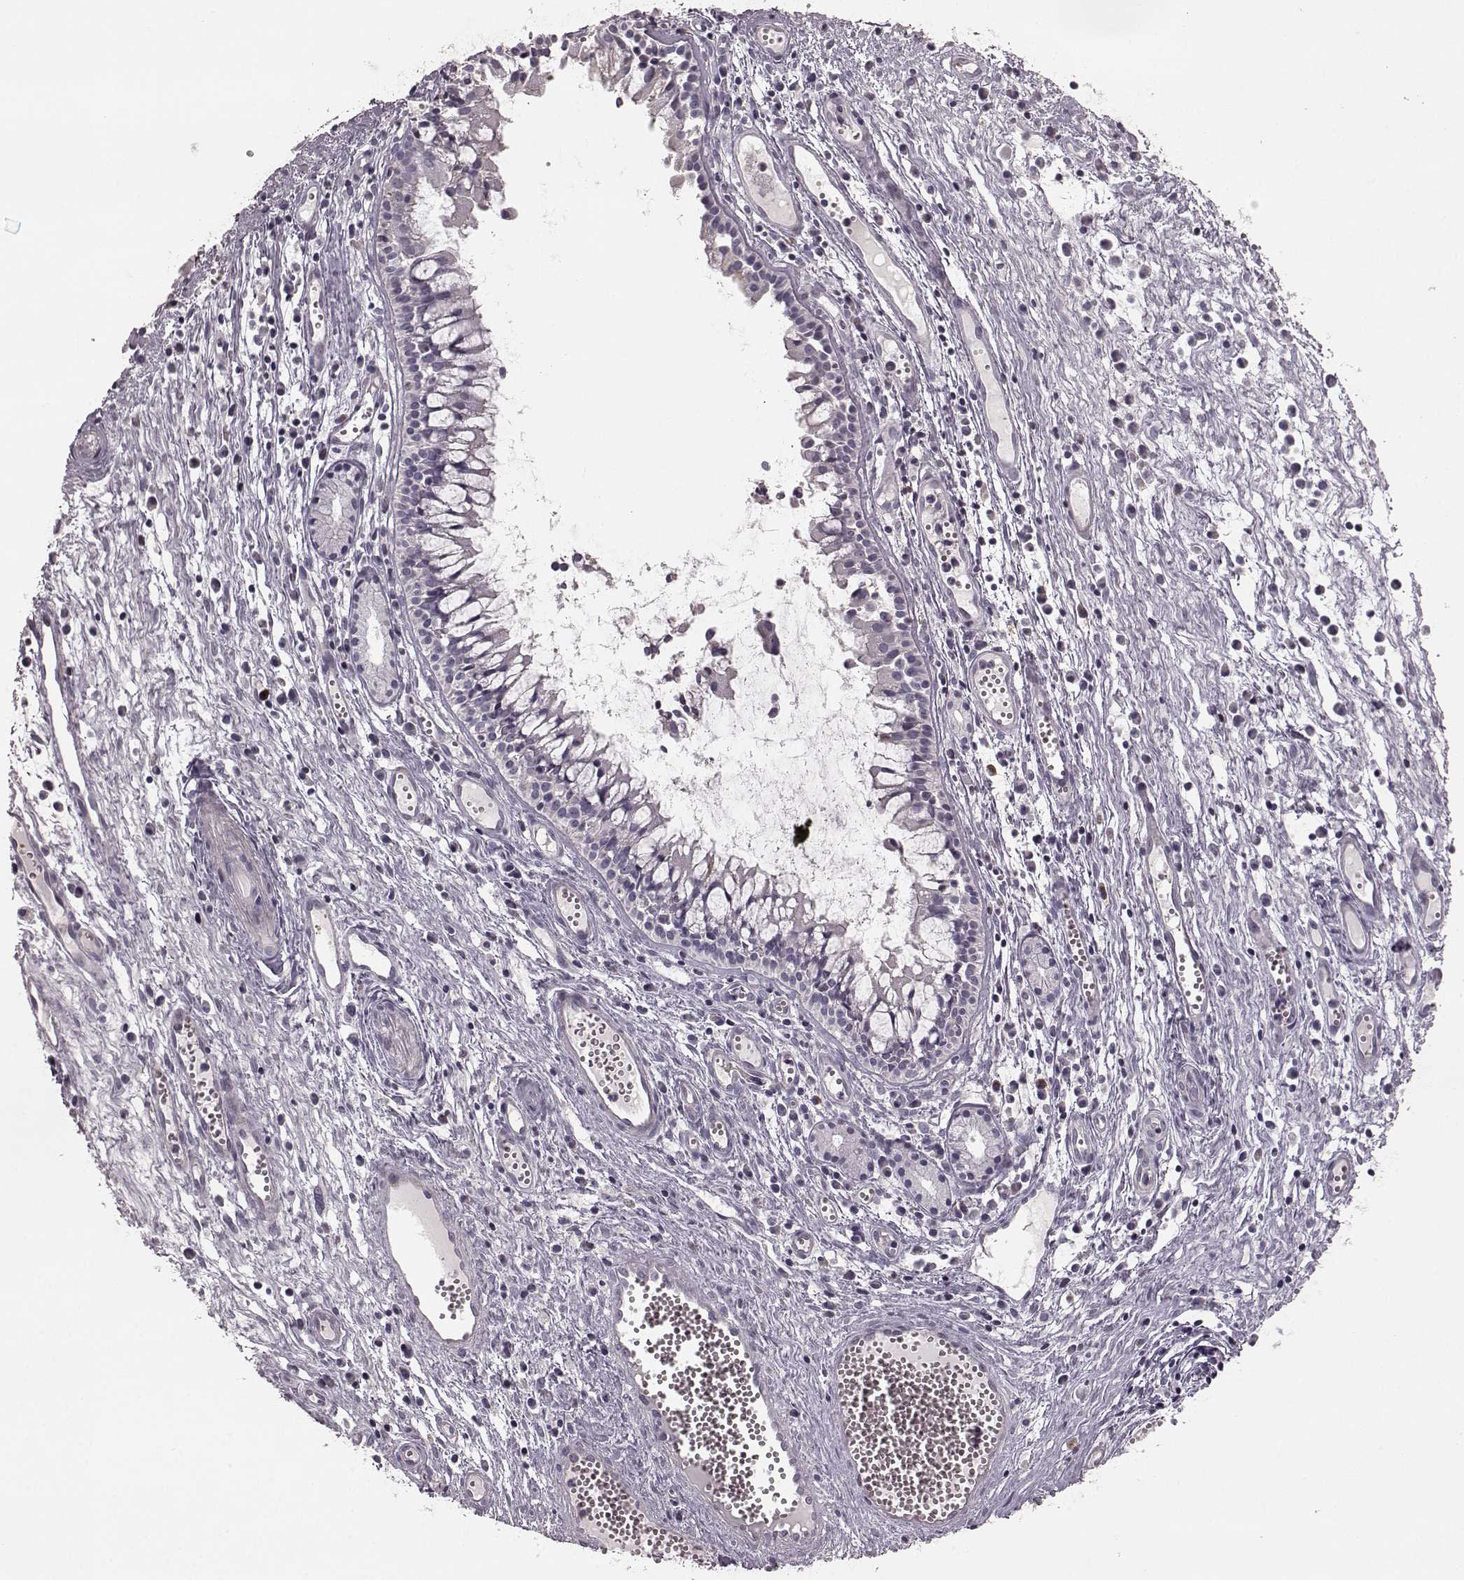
{"staining": {"intensity": "negative", "quantity": "none", "location": "none"}, "tissue": "nasopharynx", "cell_type": "Respiratory epithelial cells", "image_type": "normal", "snomed": [{"axis": "morphology", "description": "Normal tissue, NOS"}, {"axis": "topography", "description": "Nasopharynx"}], "caption": "There is no significant staining in respiratory epithelial cells of nasopharynx. (Stains: DAB (3,3'-diaminobenzidine) immunohistochemistry (IHC) with hematoxylin counter stain, Microscopy: brightfield microscopy at high magnification).", "gene": "PDCD1", "patient": {"sex": "male", "age": 31}}